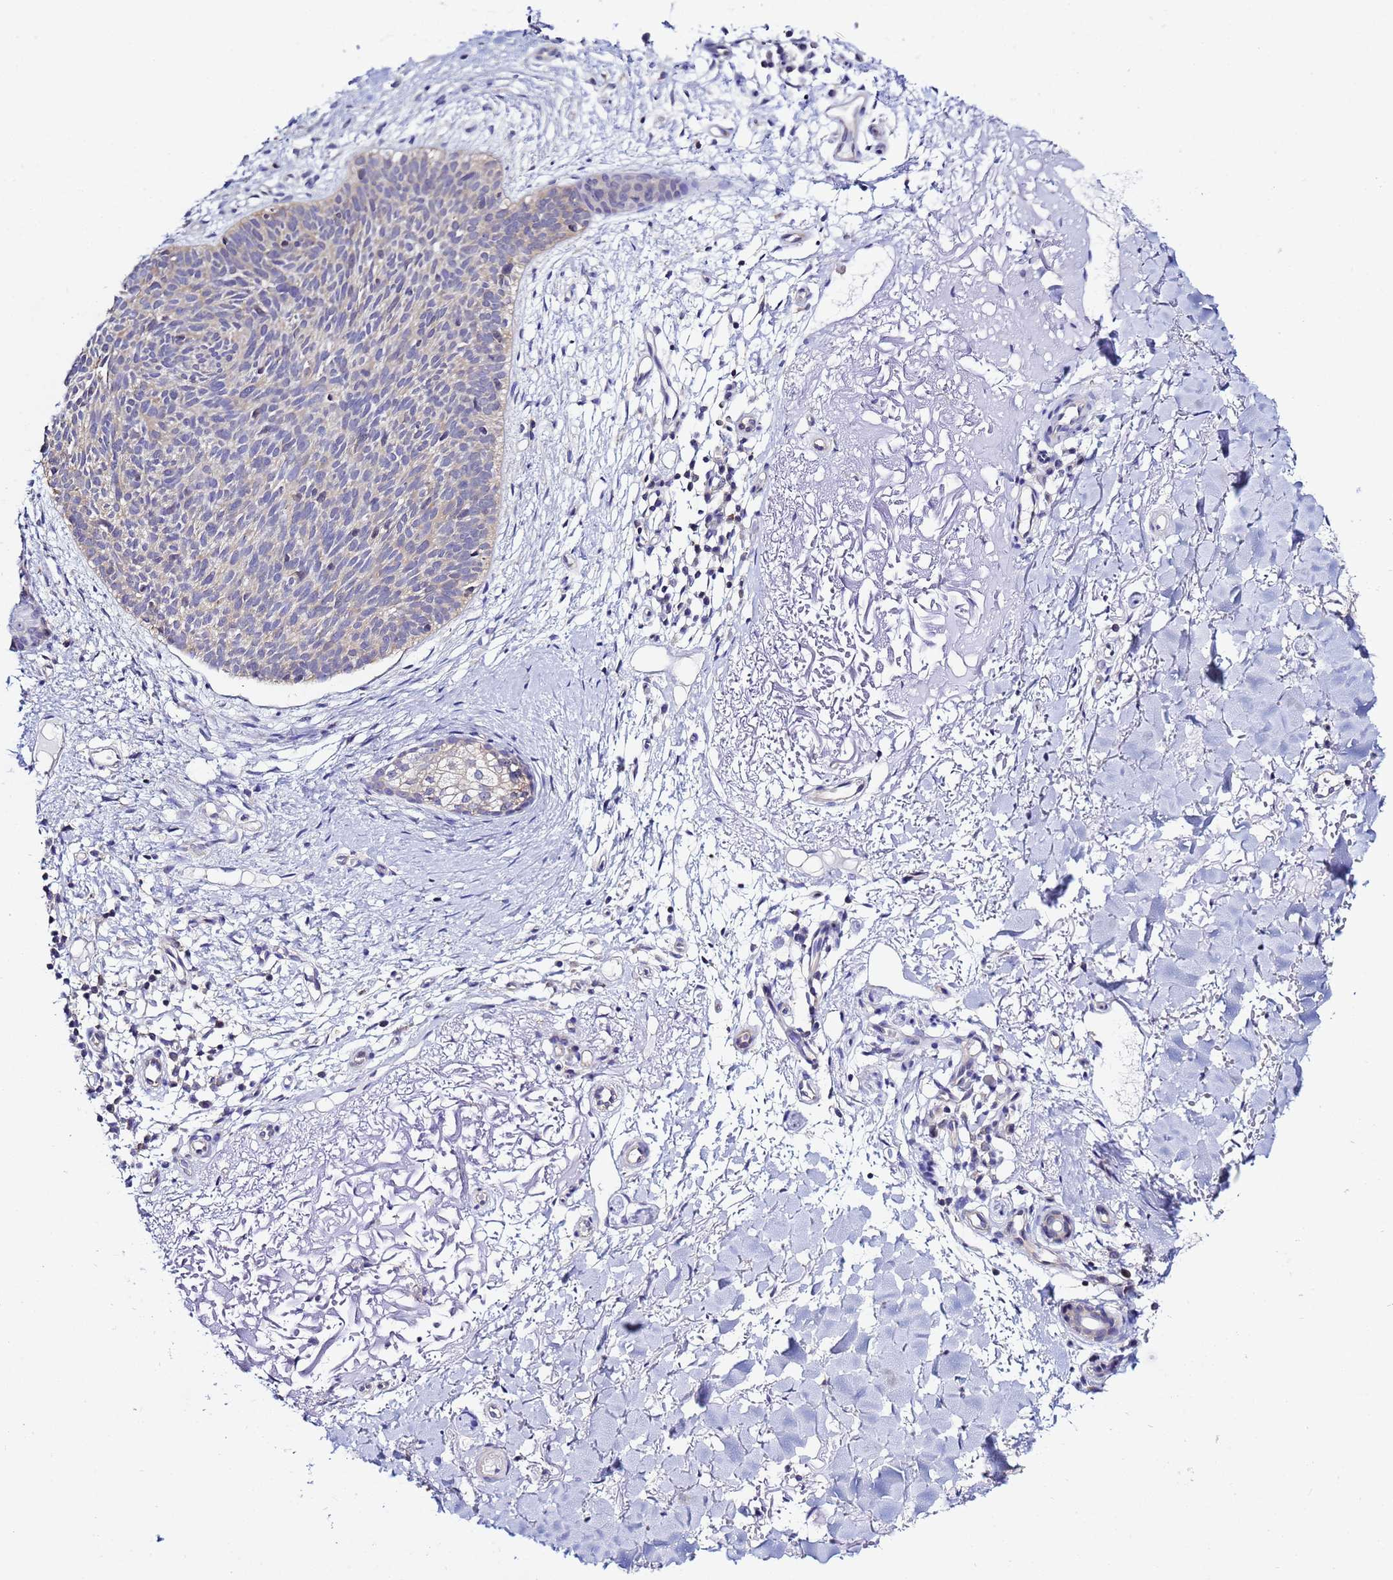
{"staining": {"intensity": "negative", "quantity": "none", "location": "none"}, "tissue": "skin cancer", "cell_type": "Tumor cells", "image_type": "cancer", "snomed": [{"axis": "morphology", "description": "Basal cell carcinoma"}, {"axis": "topography", "description": "Skin"}], "caption": "A high-resolution histopathology image shows immunohistochemistry (IHC) staining of basal cell carcinoma (skin), which displays no significant positivity in tumor cells. (Stains: DAB immunohistochemistry with hematoxylin counter stain, Microscopy: brightfield microscopy at high magnification).", "gene": "LENG1", "patient": {"sex": "male", "age": 84}}